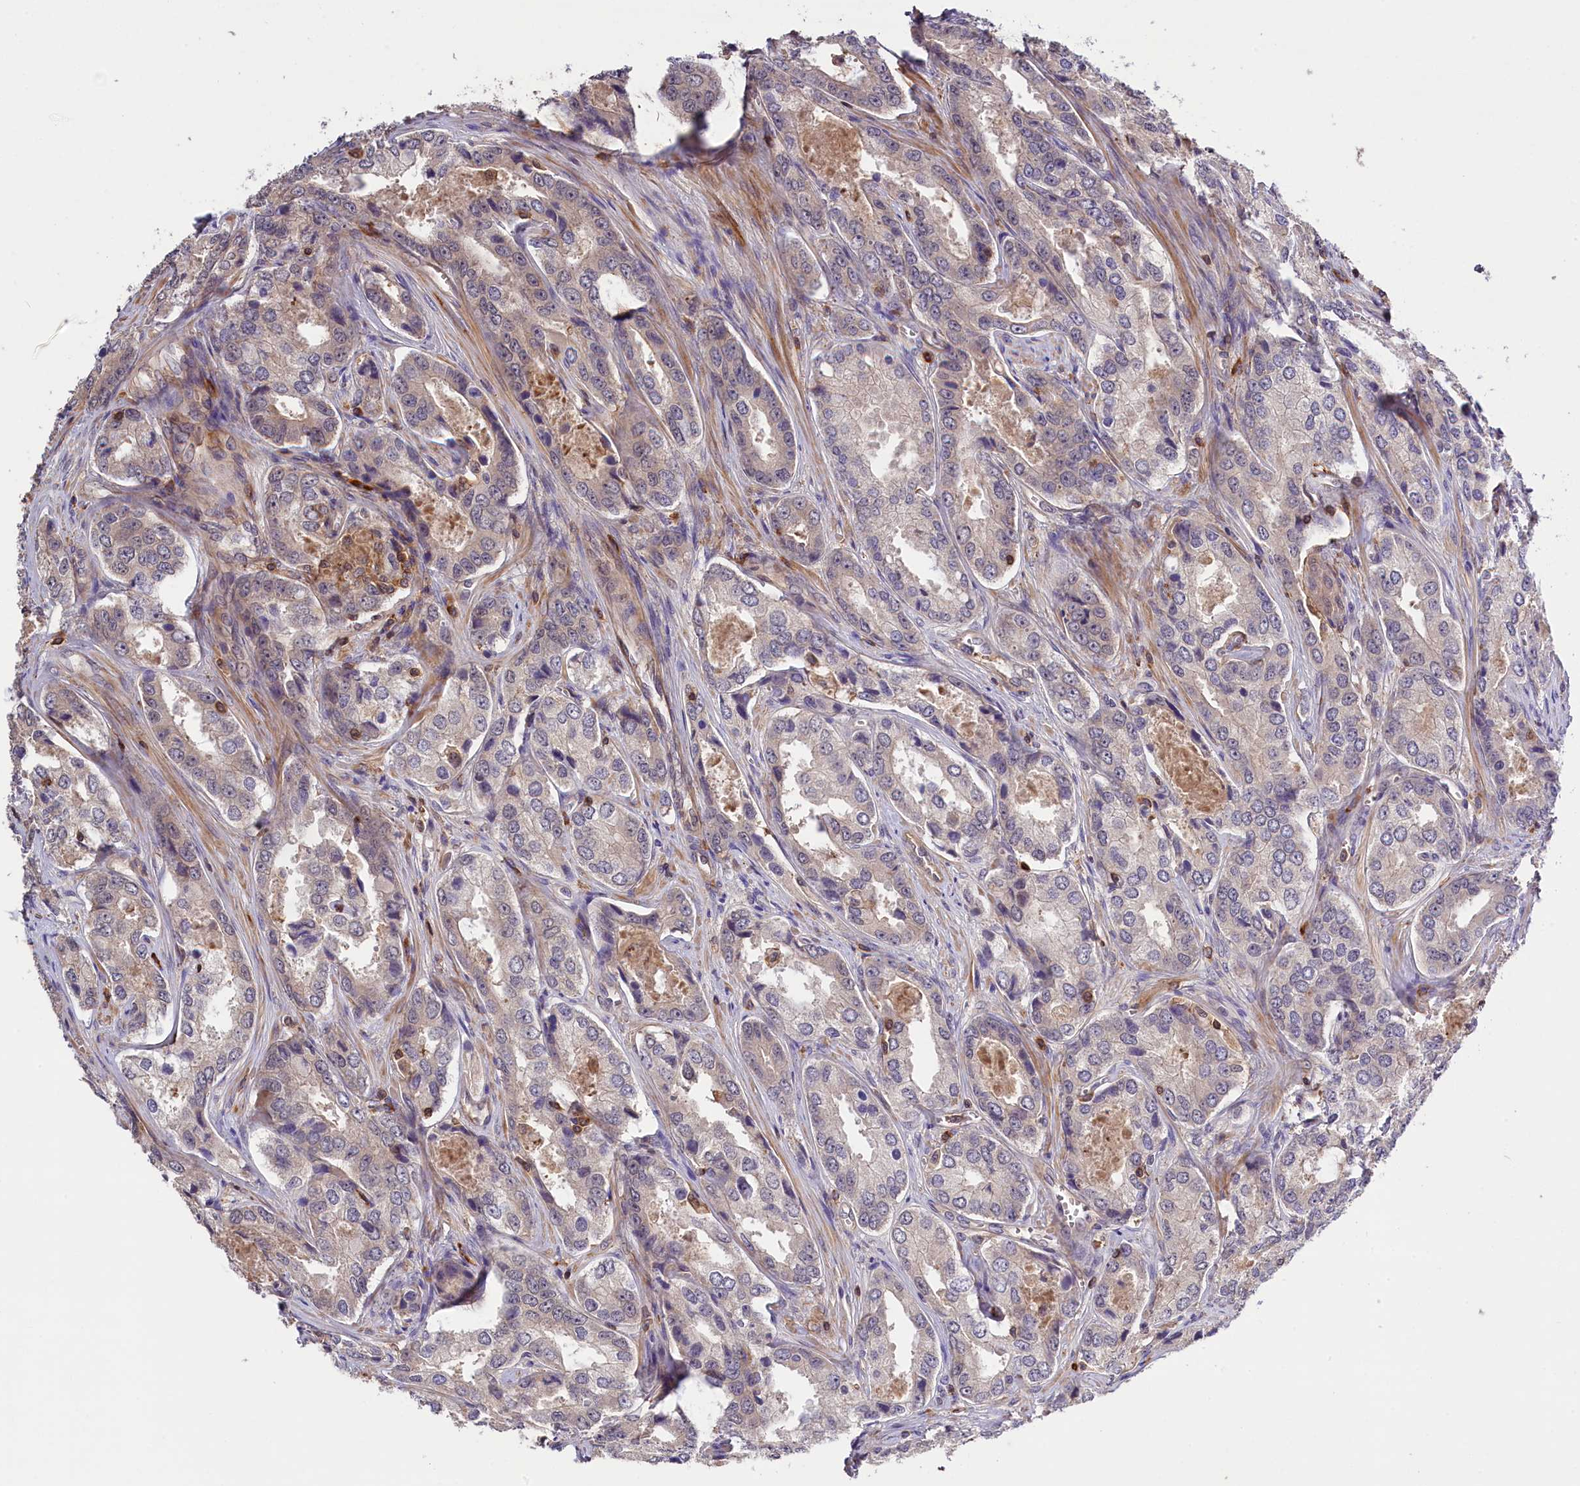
{"staining": {"intensity": "negative", "quantity": "none", "location": "none"}, "tissue": "prostate cancer", "cell_type": "Tumor cells", "image_type": "cancer", "snomed": [{"axis": "morphology", "description": "Adenocarcinoma, Low grade"}, {"axis": "topography", "description": "Prostate"}], "caption": "High power microscopy histopathology image of an IHC histopathology image of prostate cancer (low-grade adenocarcinoma), revealing no significant positivity in tumor cells.", "gene": "SKIDA1", "patient": {"sex": "male", "age": 68}}